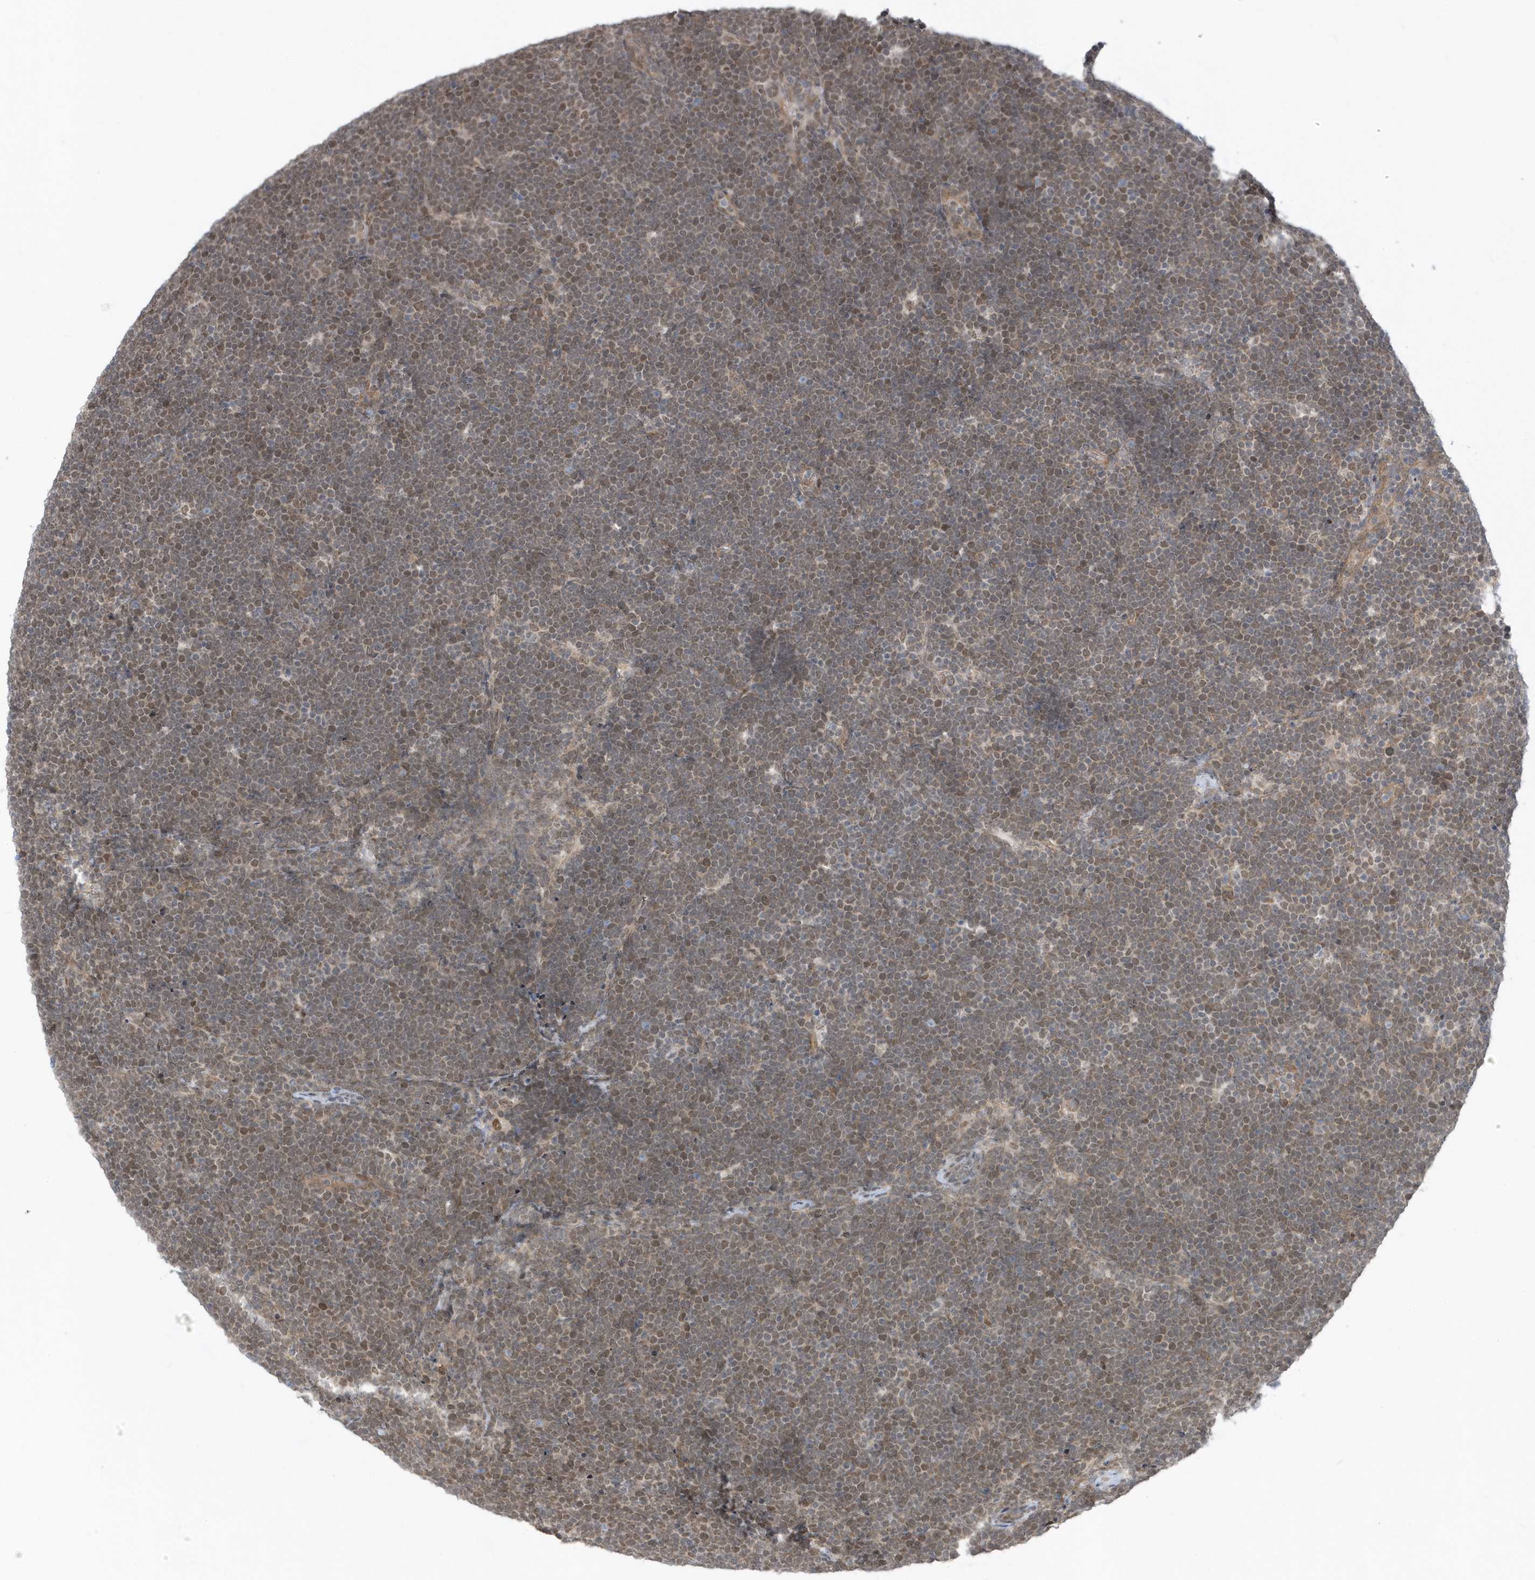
{"staining": {"intensity": "weak", "quantity": "25%-75%", "location": "nuclear"}, "tissue": "lymphoma", "cell_type": "Tumor cells", "image_type": "cancer", "snomed": [{"axis": "morphology", "description": "Malignant lymphoma, non-Hodgkin's type, High grade"}, {"axis": "topography", "description": "Lymph node"}], "caption": "Malignant lymphoma, non-Hodgkin's type (high-grade) stained with immunohistochemistry (IHC) displays weak nuclear positivity in approximately 25%-75% of tumor cells.", "gene": "USP53", "patient": {"sex": "male", "age": 13}}